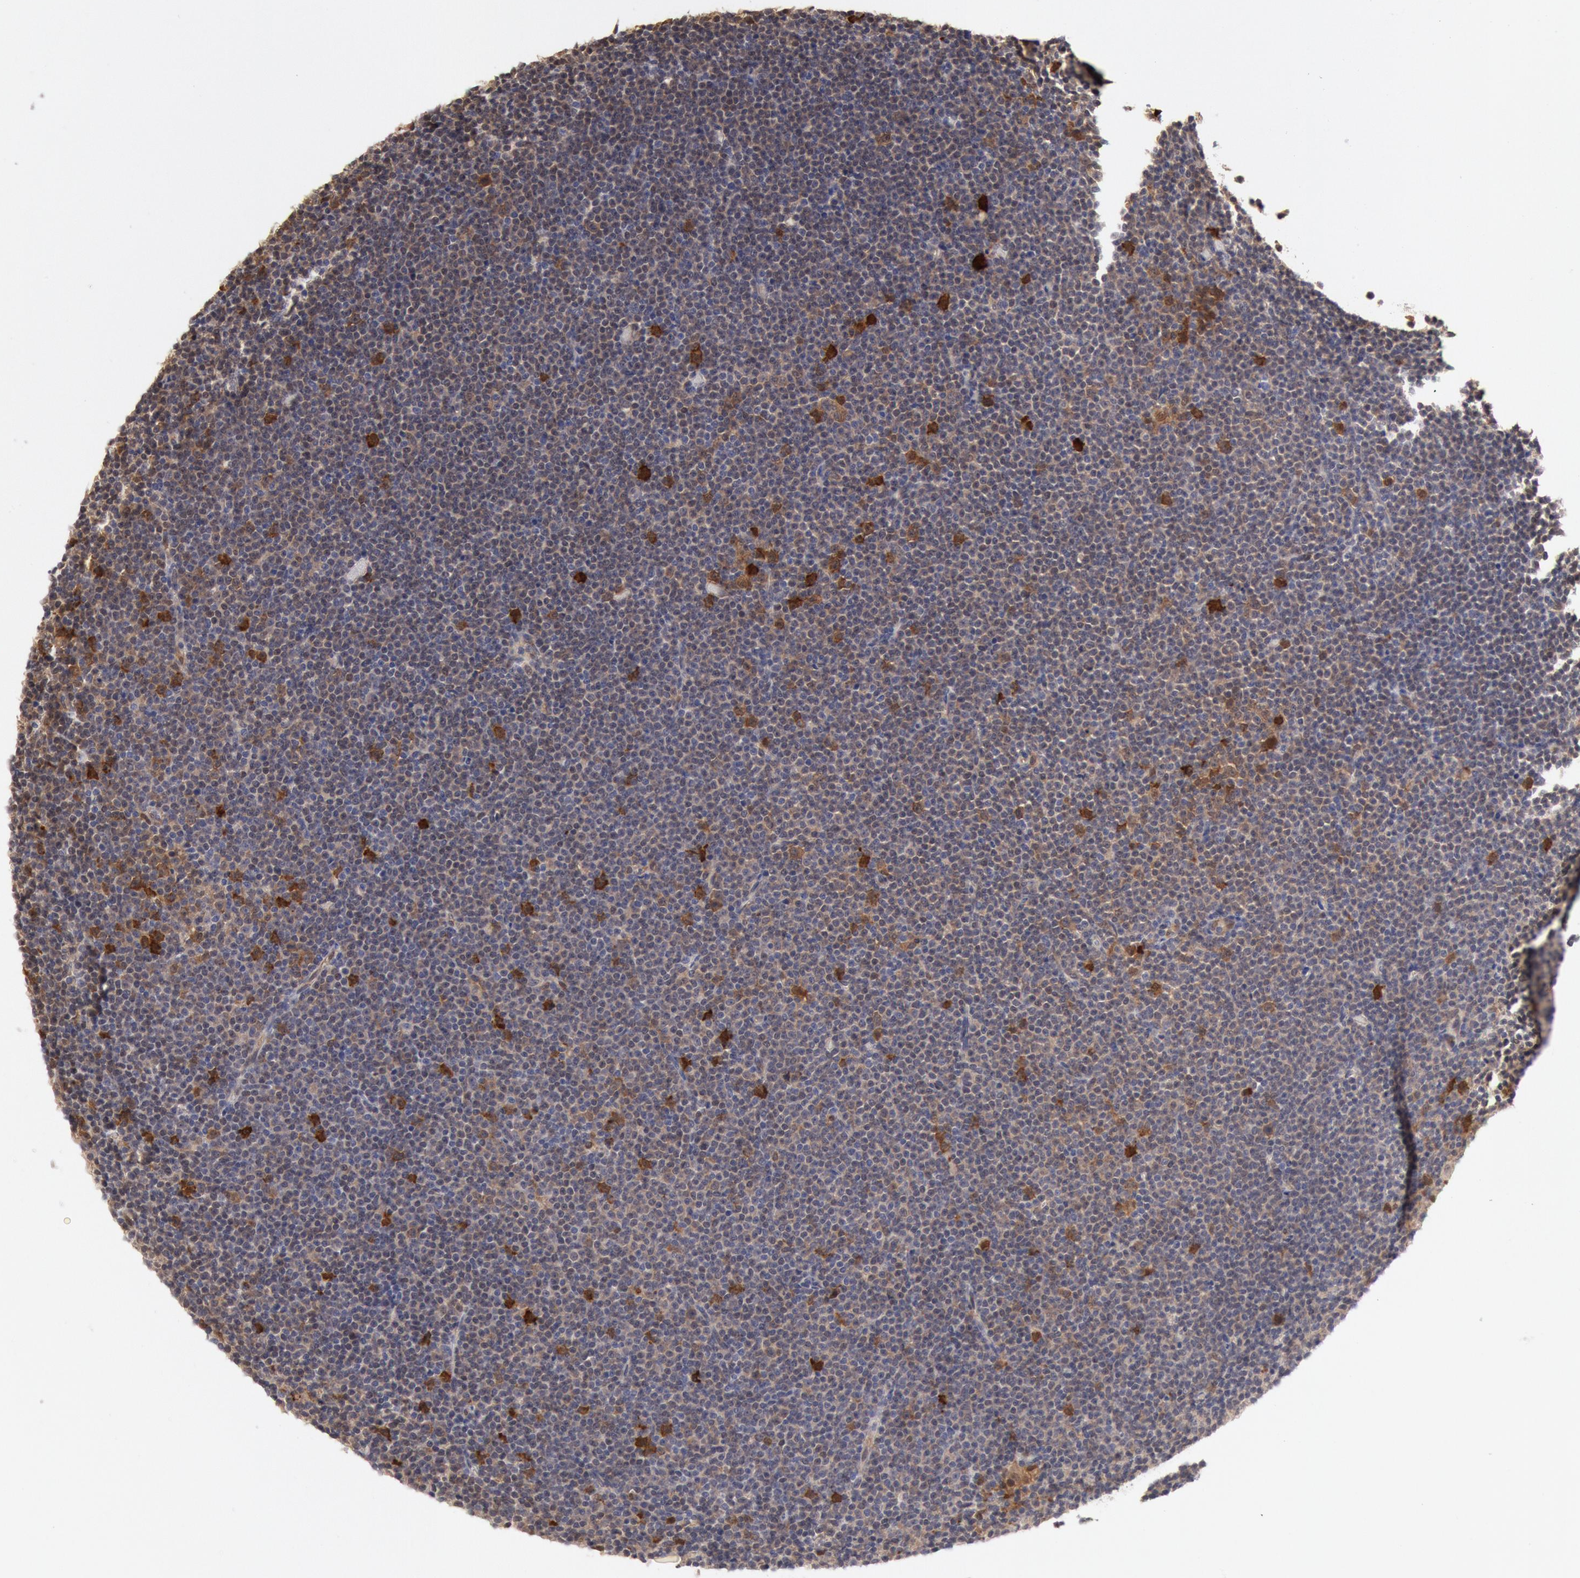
{"staining": {"intensity": "negative", "quantity": "none", "location": "none"}, "tissue": "lymphoma", "cell_type": "Tumor cells", "image_type": "cancer", "snomed": [{"axis": "morphology", "description": "Malignant lymphoma, non-Hodgkin's type, Low grade"}, {"axis": "topography", "description": "Lymph node"}], "caption": "Immunohistochemistry (IHC) of malignant lymphoma, non-Hodgkin's type (low-grade) displays no expression in tumor cells.", "gene": "DNAJA1", "patient": {"sex": "female", "age": 69}}